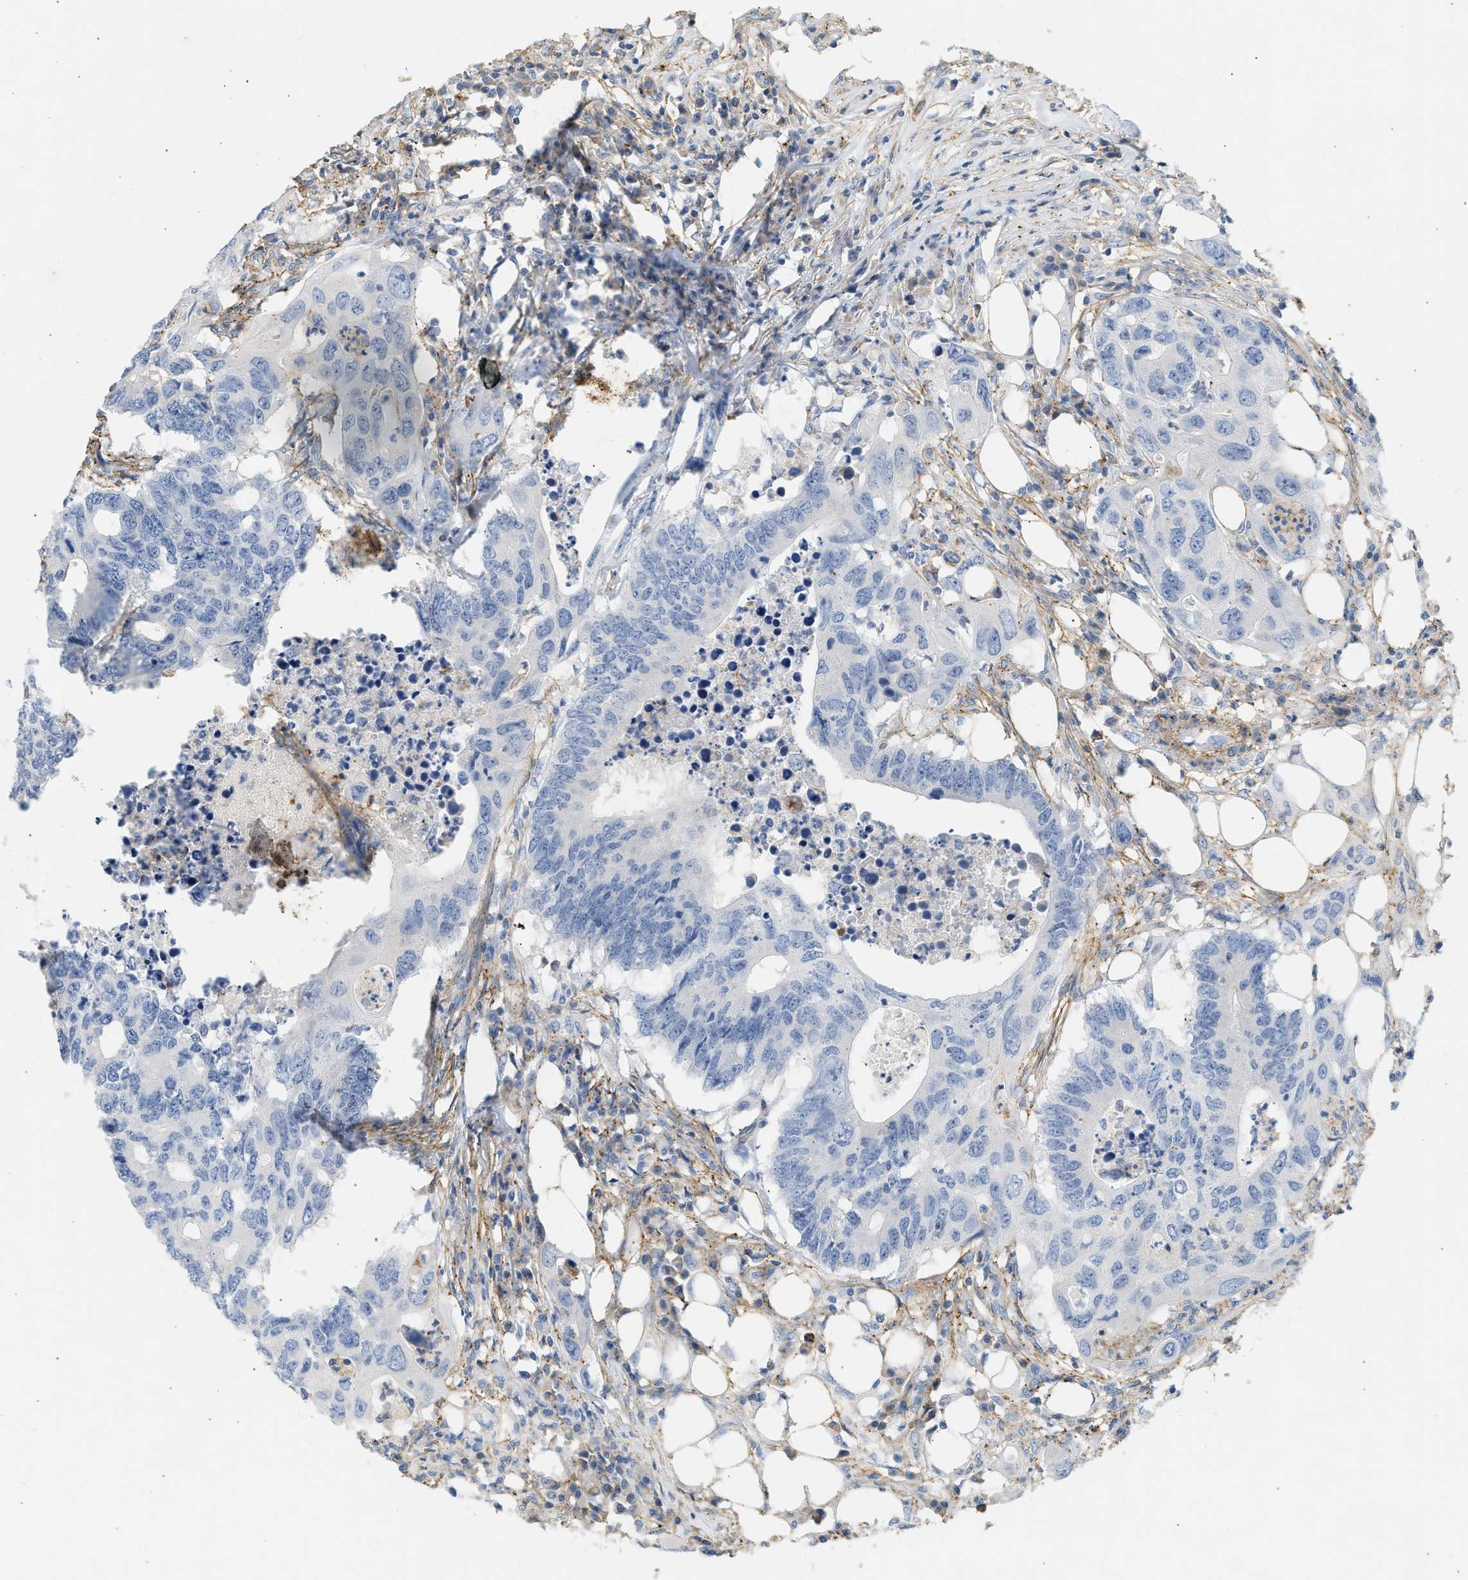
{"staining": {"intensity": "negative", "quantity": "none", "location": "none"}, "tissue": "colorectal cancer", "cell_type": "Tumor cells", "image_type": "cancer", "snomed": [{"axis": "morphology", "description": "Adenocarcinoma, NOS"}, {"axis": "topography", "description": "Colon"}], "caption": "Human adenocarcinoma (colorectal) stained for a protein using immunohistochemistry reveals no expression in tumor cells.", "gene": "BVES", "patient": {"sex": "male", "age": 71}}